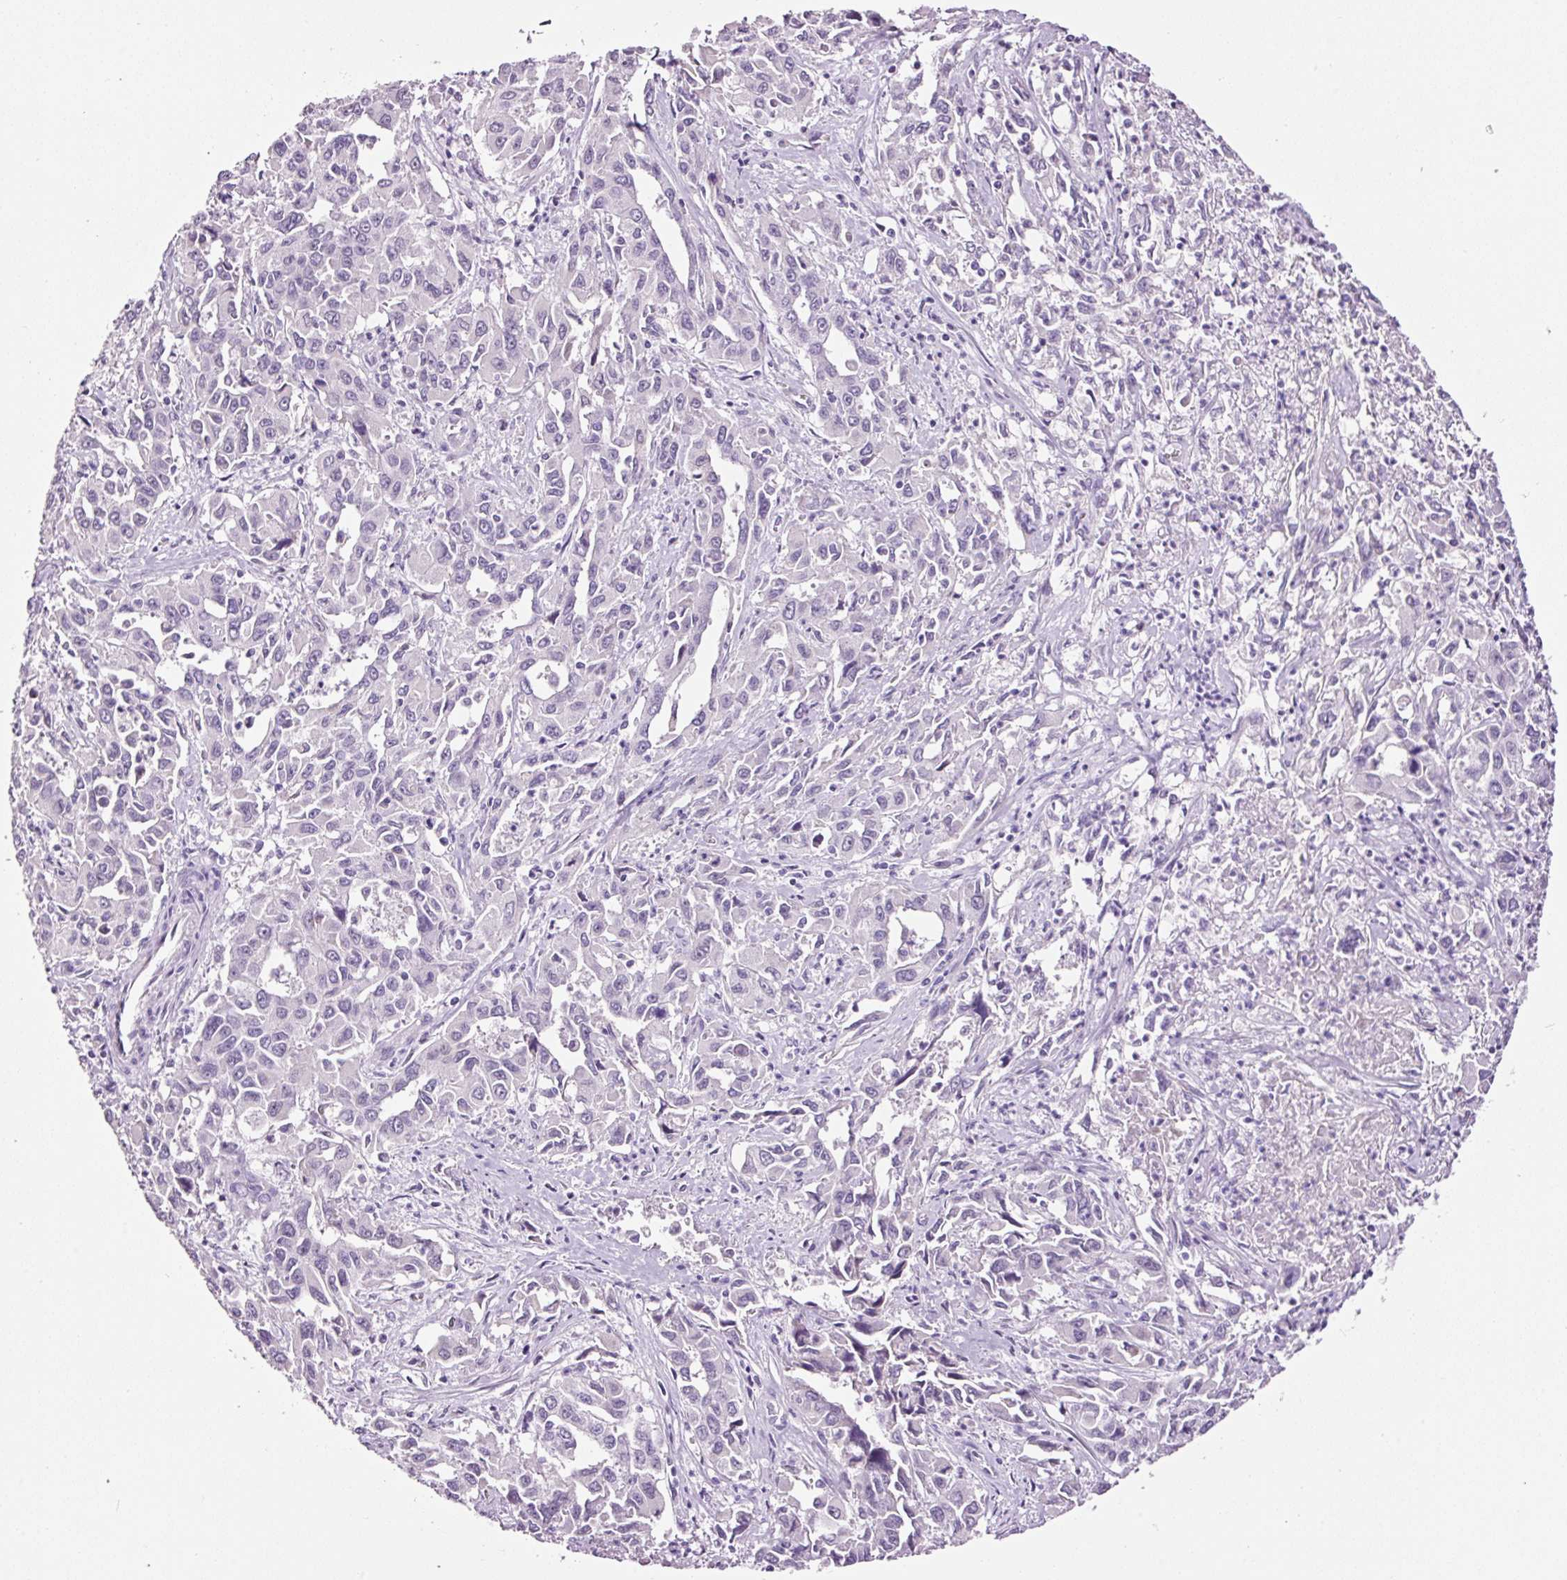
{"staining": {"intensity": "negative", "quantity": "none", "location": "none"}, "tissue": "liver cancer", "cell_type": "Tumor cells", "image_type": "cancer", "snomed": [{"axis": "morphology", "description": "Carcinoma, Hepatocellular, NOS"}, {"axis": "topography", "description": "Liver"}], "caption": "There is no significant expression in tumor cells of hepatocellular carcinoma (liver).", "gene": "RTF2", "patient": {"sex": "male", "age": 63}}